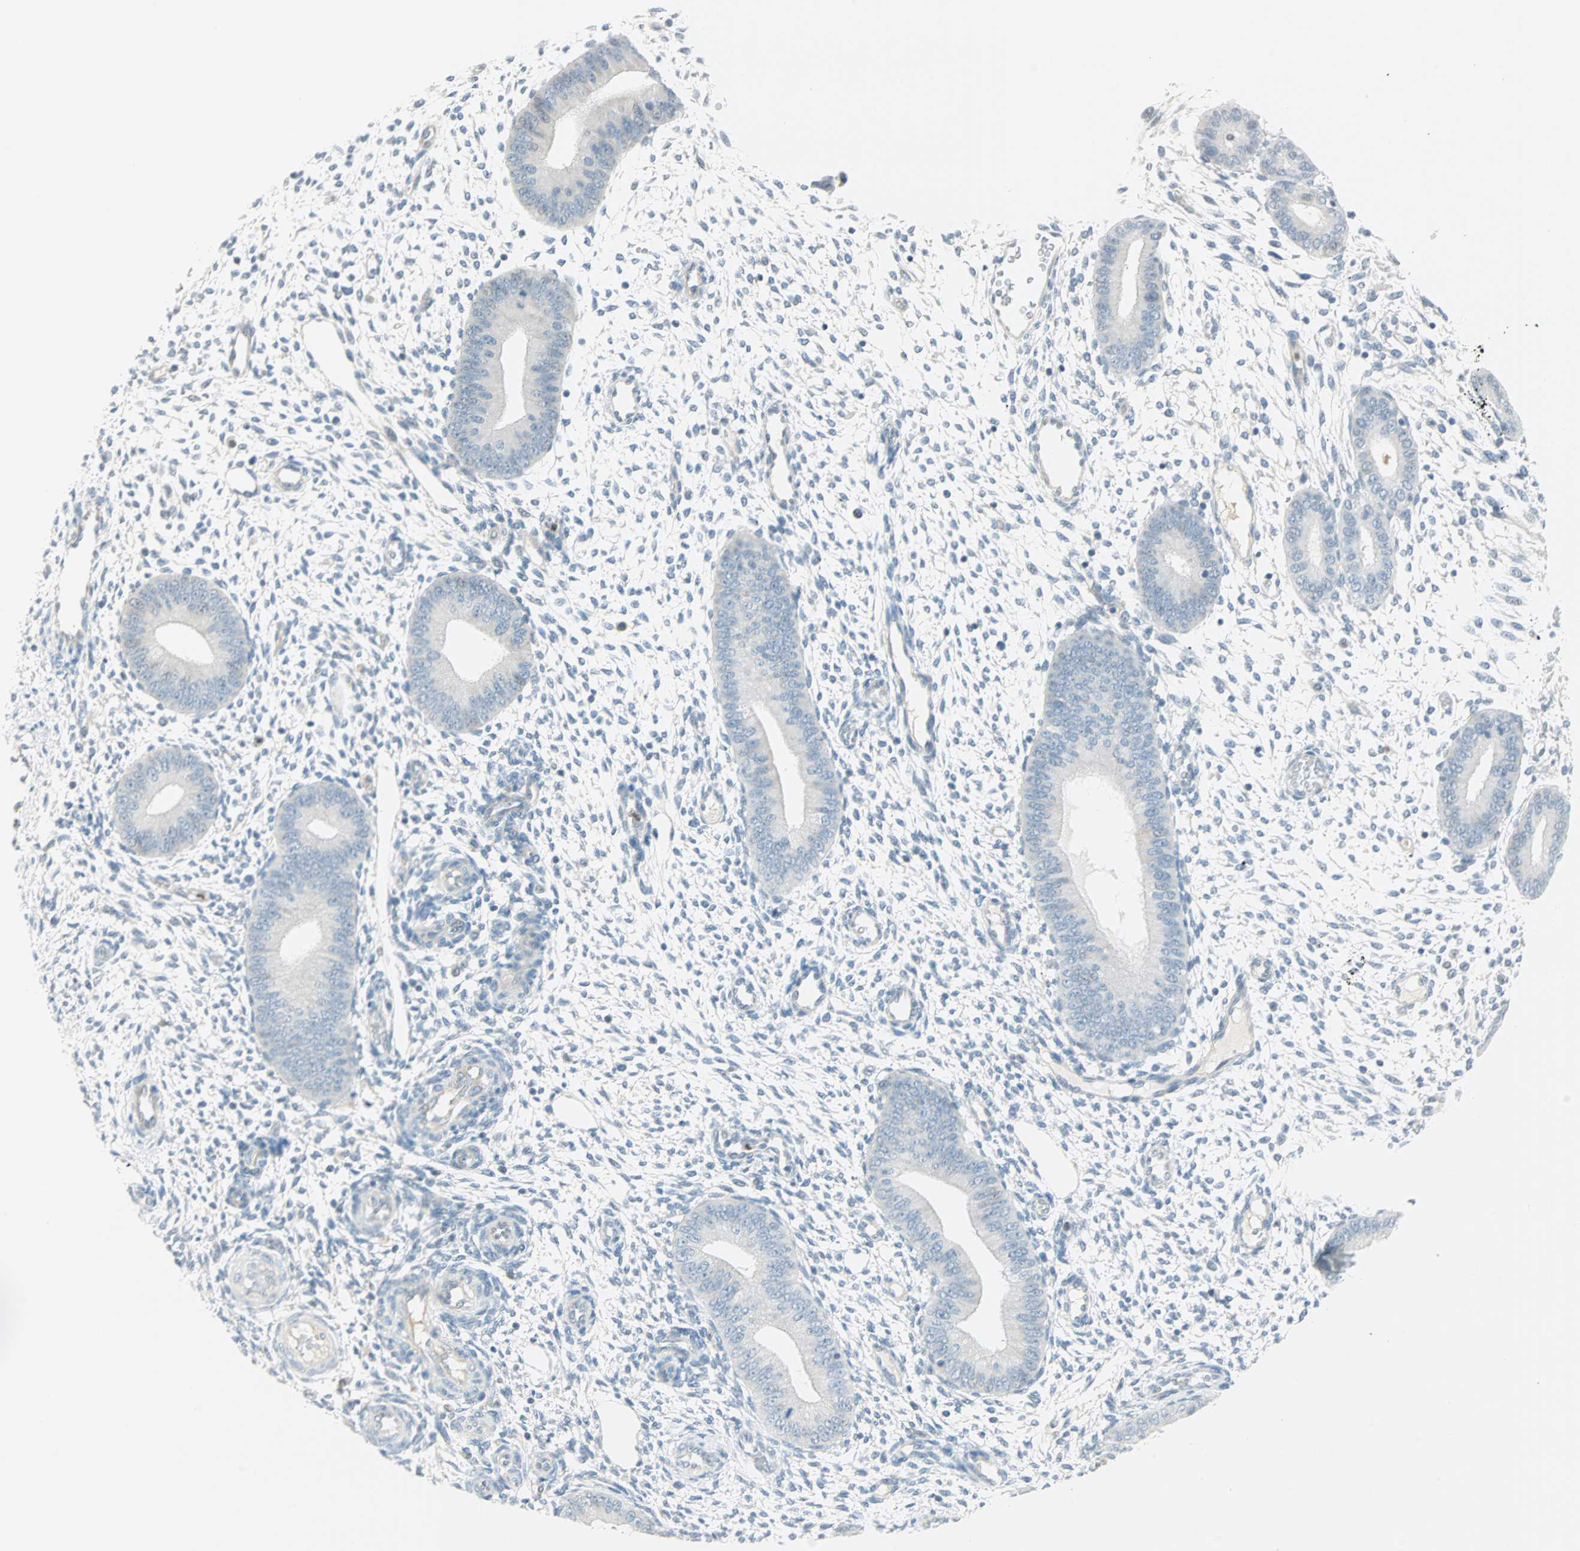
{"staining": {"intensity": "negative", "quantity": "none", "location": "none"}, "tissue": "endometrium", "cell_type": "Cells in endometrial stroma", "image_type": "normal", "snomed": [{"axis": "morphology", "description": "Normal tissue, NOS"}, {"axis": "topography", "description": "Endometrium"}], "caption": "Normal endometrium was stained to show a protein in brown. There is no significant expression in cells in endometrial stroma. (Brightfield microscopy of DAB immunohistochemistry at high magnification).", "gene": "MLLT10", "patient": {"sex": "female", "age": 42}}